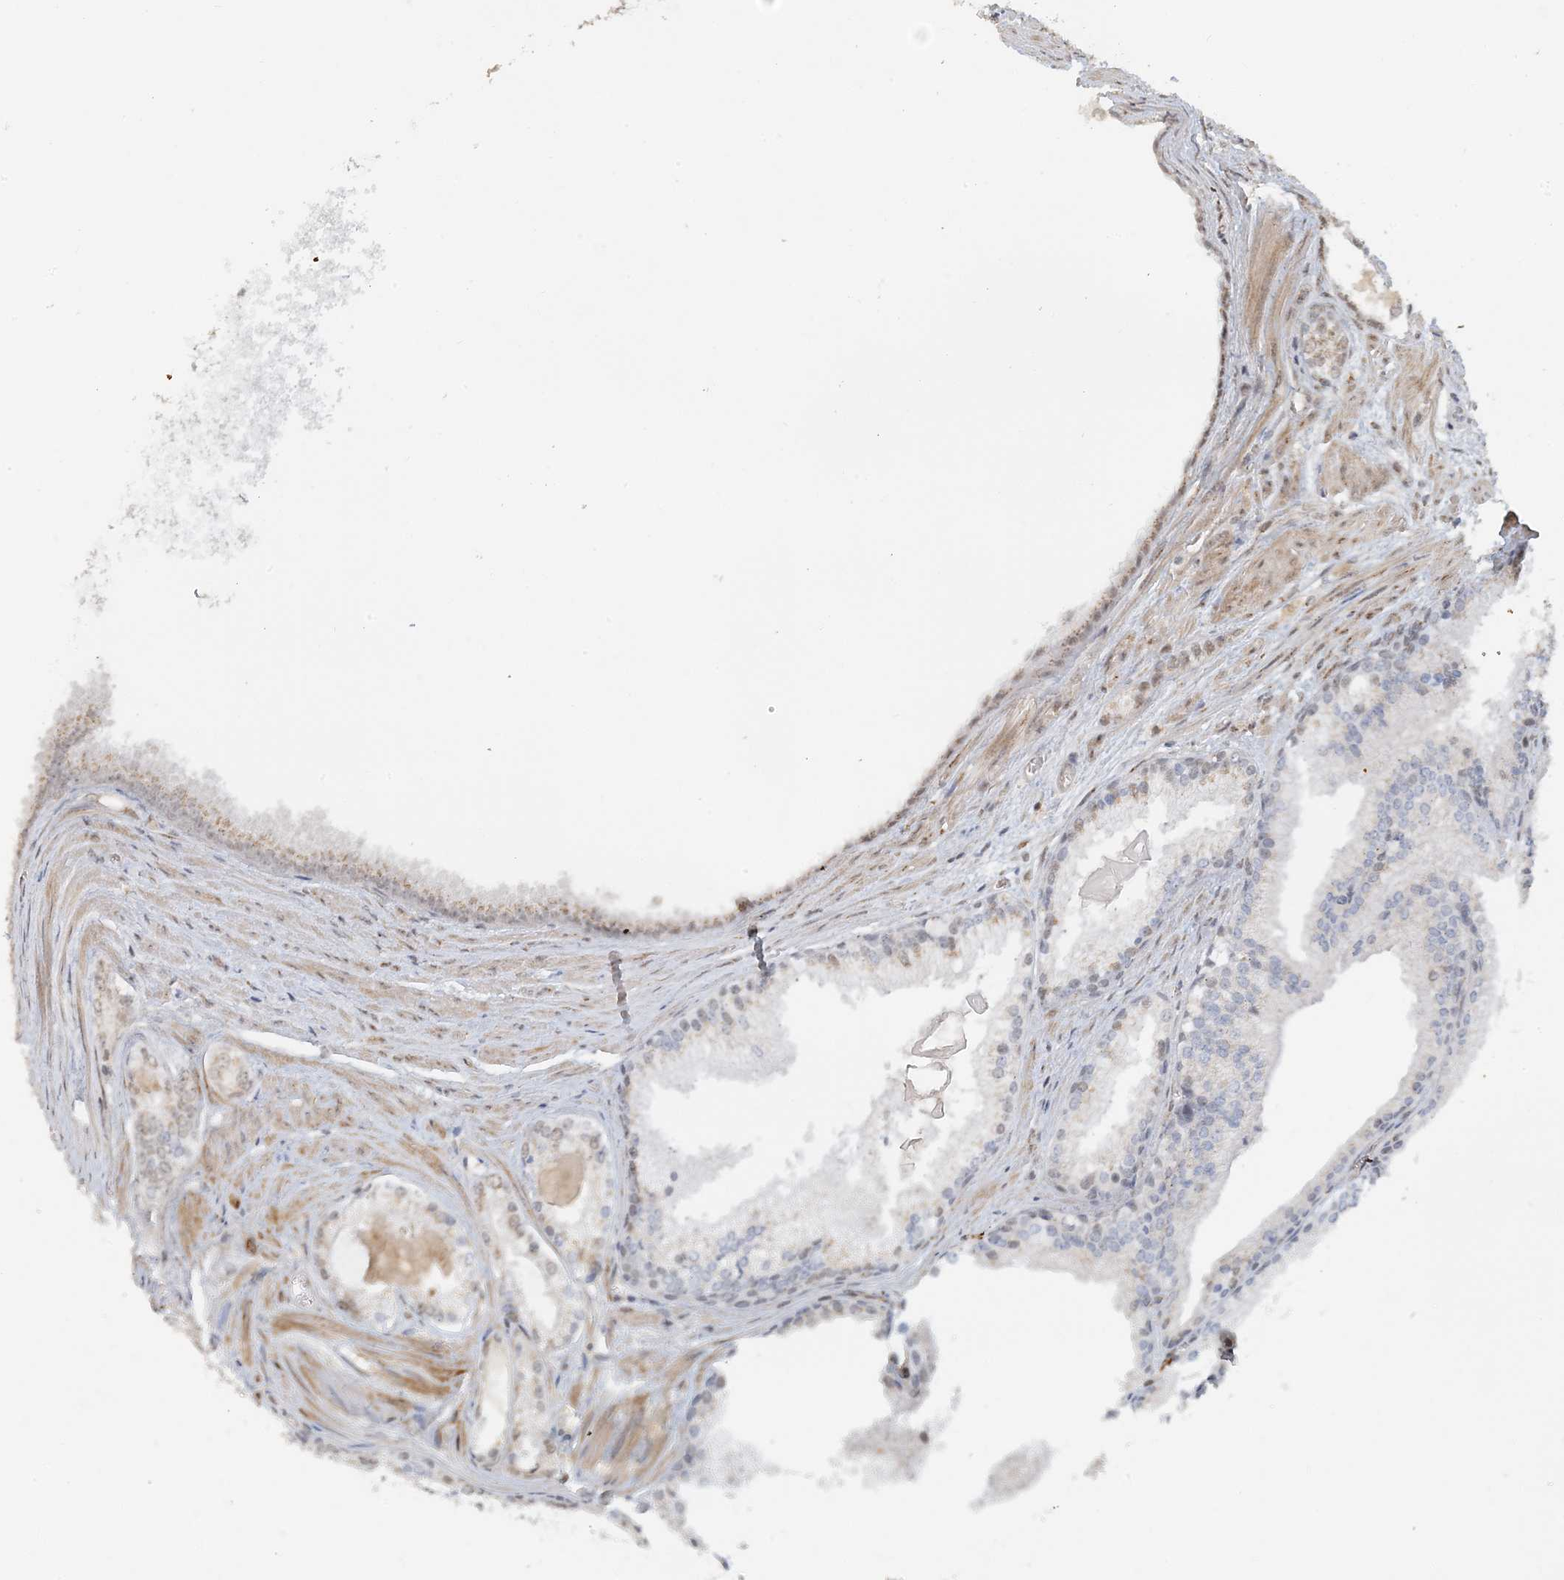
{"staining": {"intensity": "weak", "quantity": "25%-75%", "location": "cytoplasmic/membranous"}, "tissue": "prostate cancer", "cell_type": "Tumor cells", "image_type": "cancer", "snomed": [{"axis": "morphology", "description": "Adenocarcinoma, Low grade"}, {"axis": "topography", "description": "Prostate"}], "caption": "An immunohistochemistry (IHC) histopathology image of tumor tissue is shown. Protein staining in brown labels weak cytoplasmic/membranous positivity in prostate low-grade adenocarcinoma within tumor cells.", "gene": "ZCCHC4", "patient": {"sex": "male", "age": 54}}